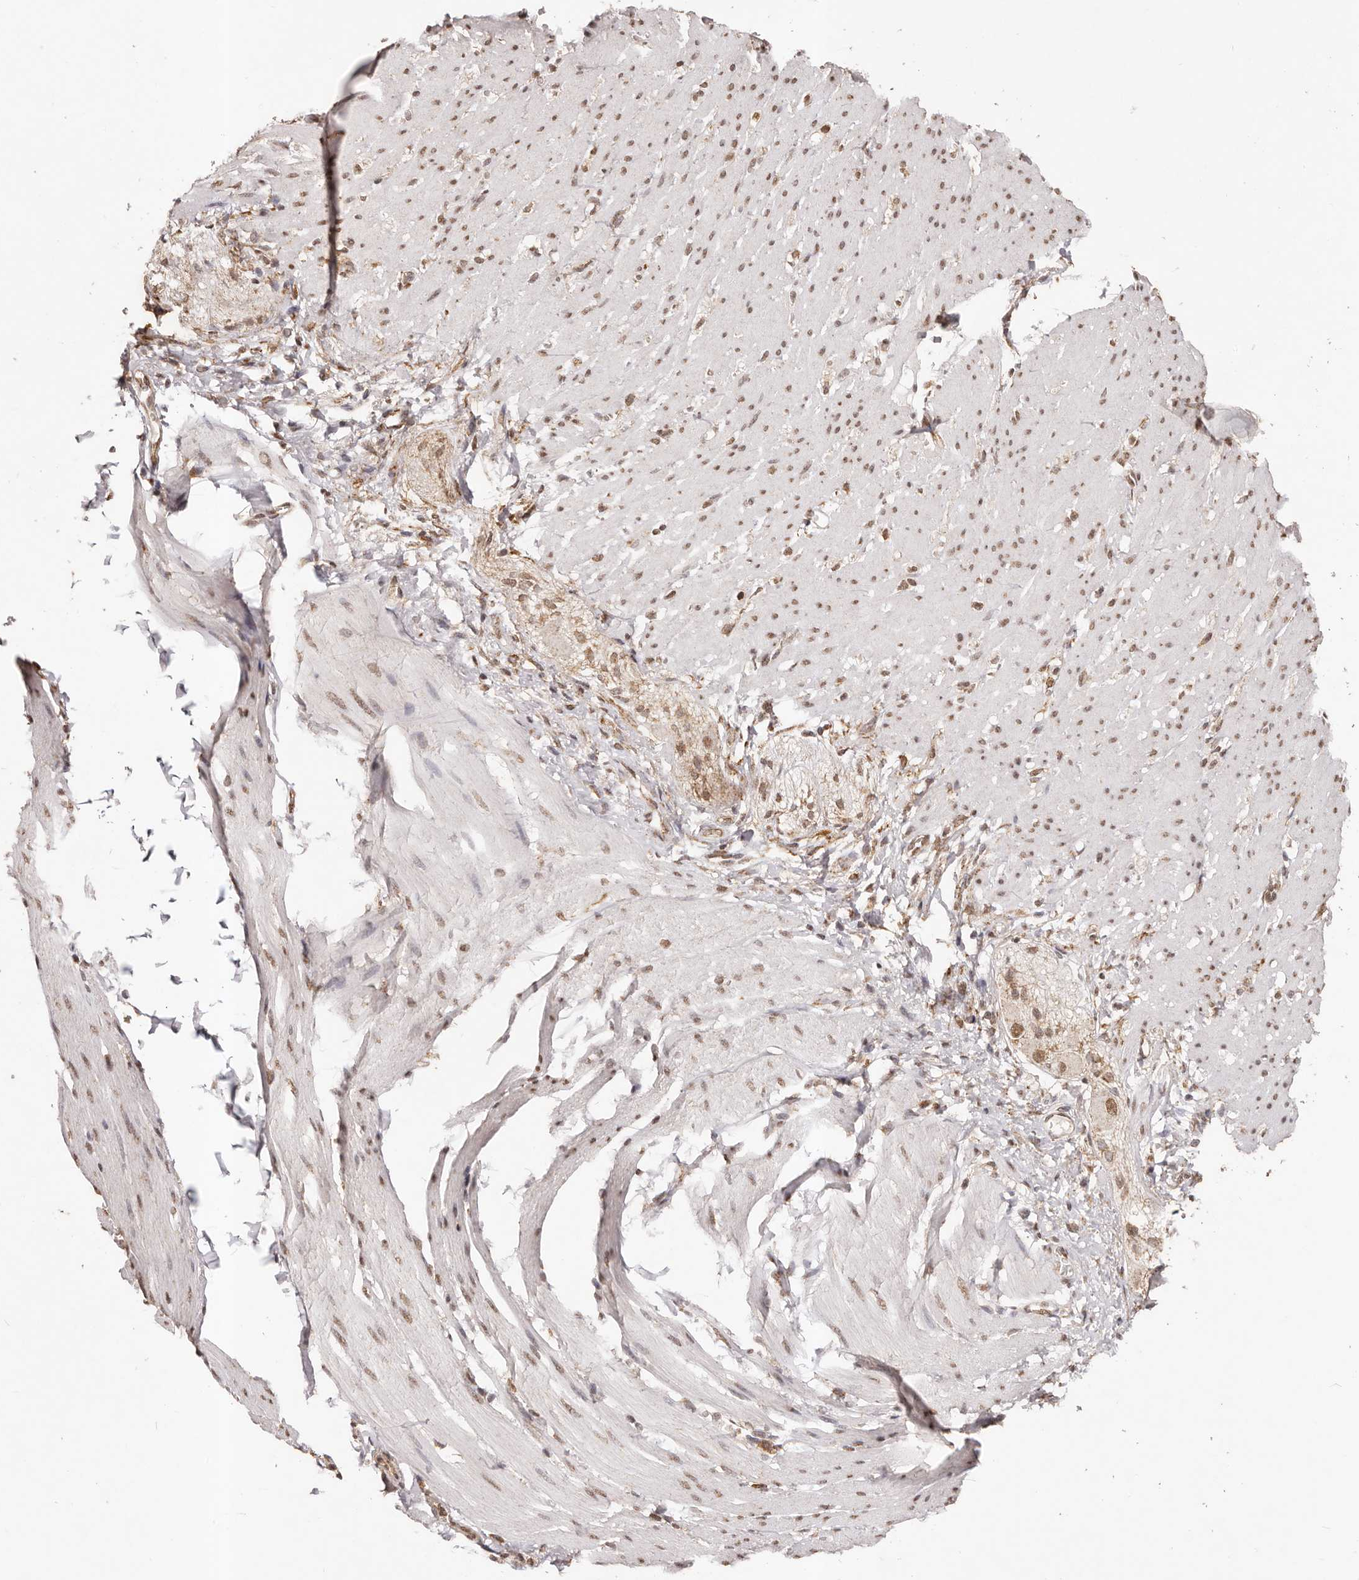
{"staining": {"intensity": "moderate", "quantity": ">75%", "location": "nuclear"}, "tissue": "smooth muscle", "cell_type": "Smooth muscle cells", "image_type": "normal", "snomed": [{"axis": "morphology", "description": "Normal tissue, NOS"}, {"axis": "topography", "description": "Smooth muscle"}, {"axis": "topography", "description": "Small intestine"}], "caption": "This histopathology image displays immunohistochemistry staining of benign human smooth muscle, with medium moderate nuclear positivity in about >75% of smooth muscle cells.", "gene": "RPS6KA5", "patient": {"sex": "female", "age": 84}}